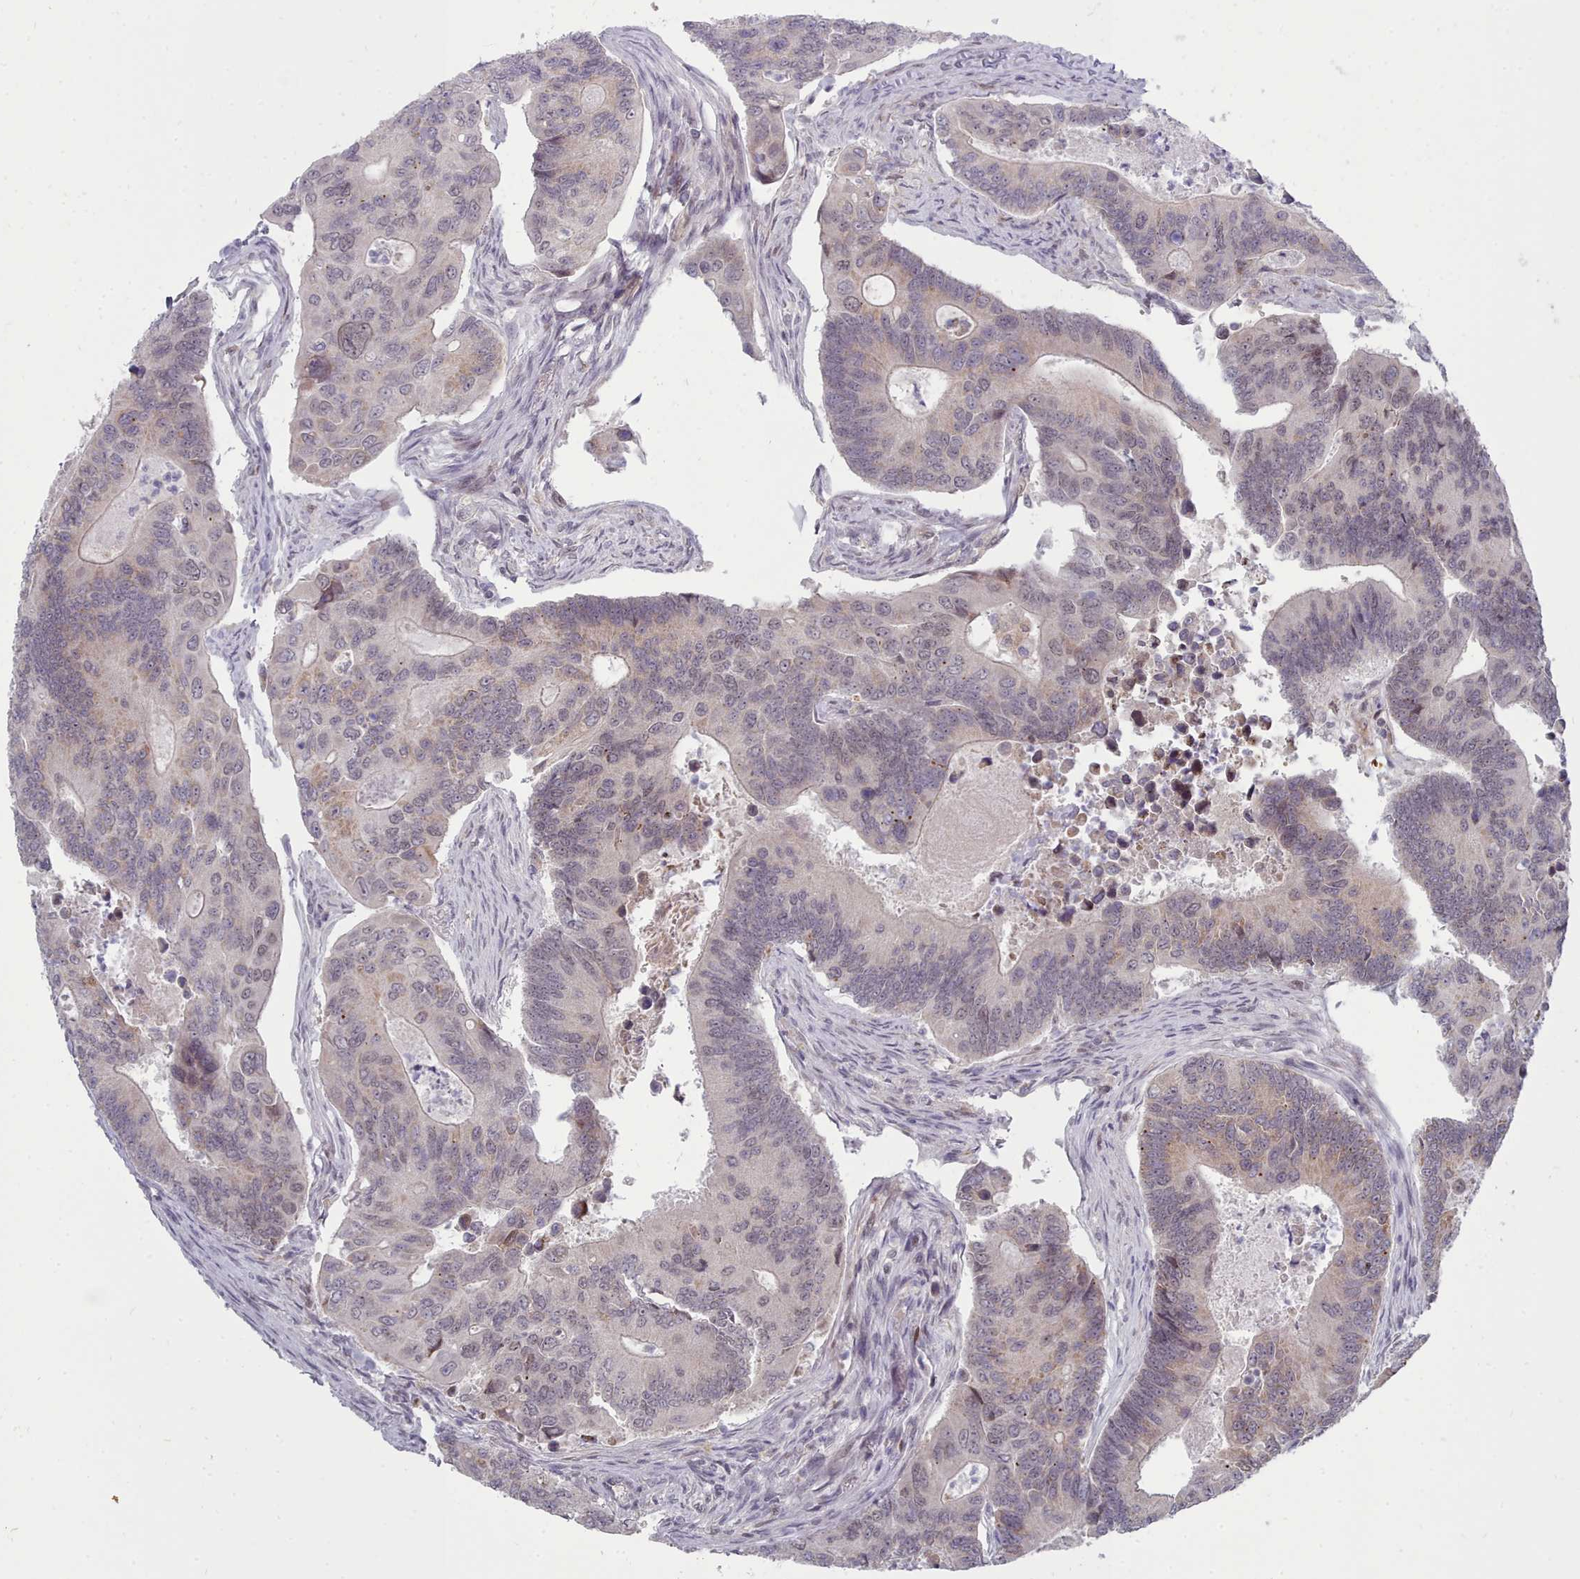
{"staining": {"intensity": "weak", "quantity": "<25%", "location": "cytoplasmic/membranous"}, "tissue": "colorectal cancer", "cell_type": "Tumor cells", "image_type": "cancer", "snomed": [{"axis": "morphology", "description": "Adenocarcinoma, NOS"}, {"axis": "topography", "description": "Colon"}], "caption": "A histopathology image of adenocarcinoma (colorectal) stained for a protein displays no brown staining in tumor cells. (Brightfield microscopy of DAB (3,3'-diaminobenzidine) immunohistochemistry (IHC) at high magnification).", "gene": "GINS1", "patient": {"sex": "female", "age": 67}}